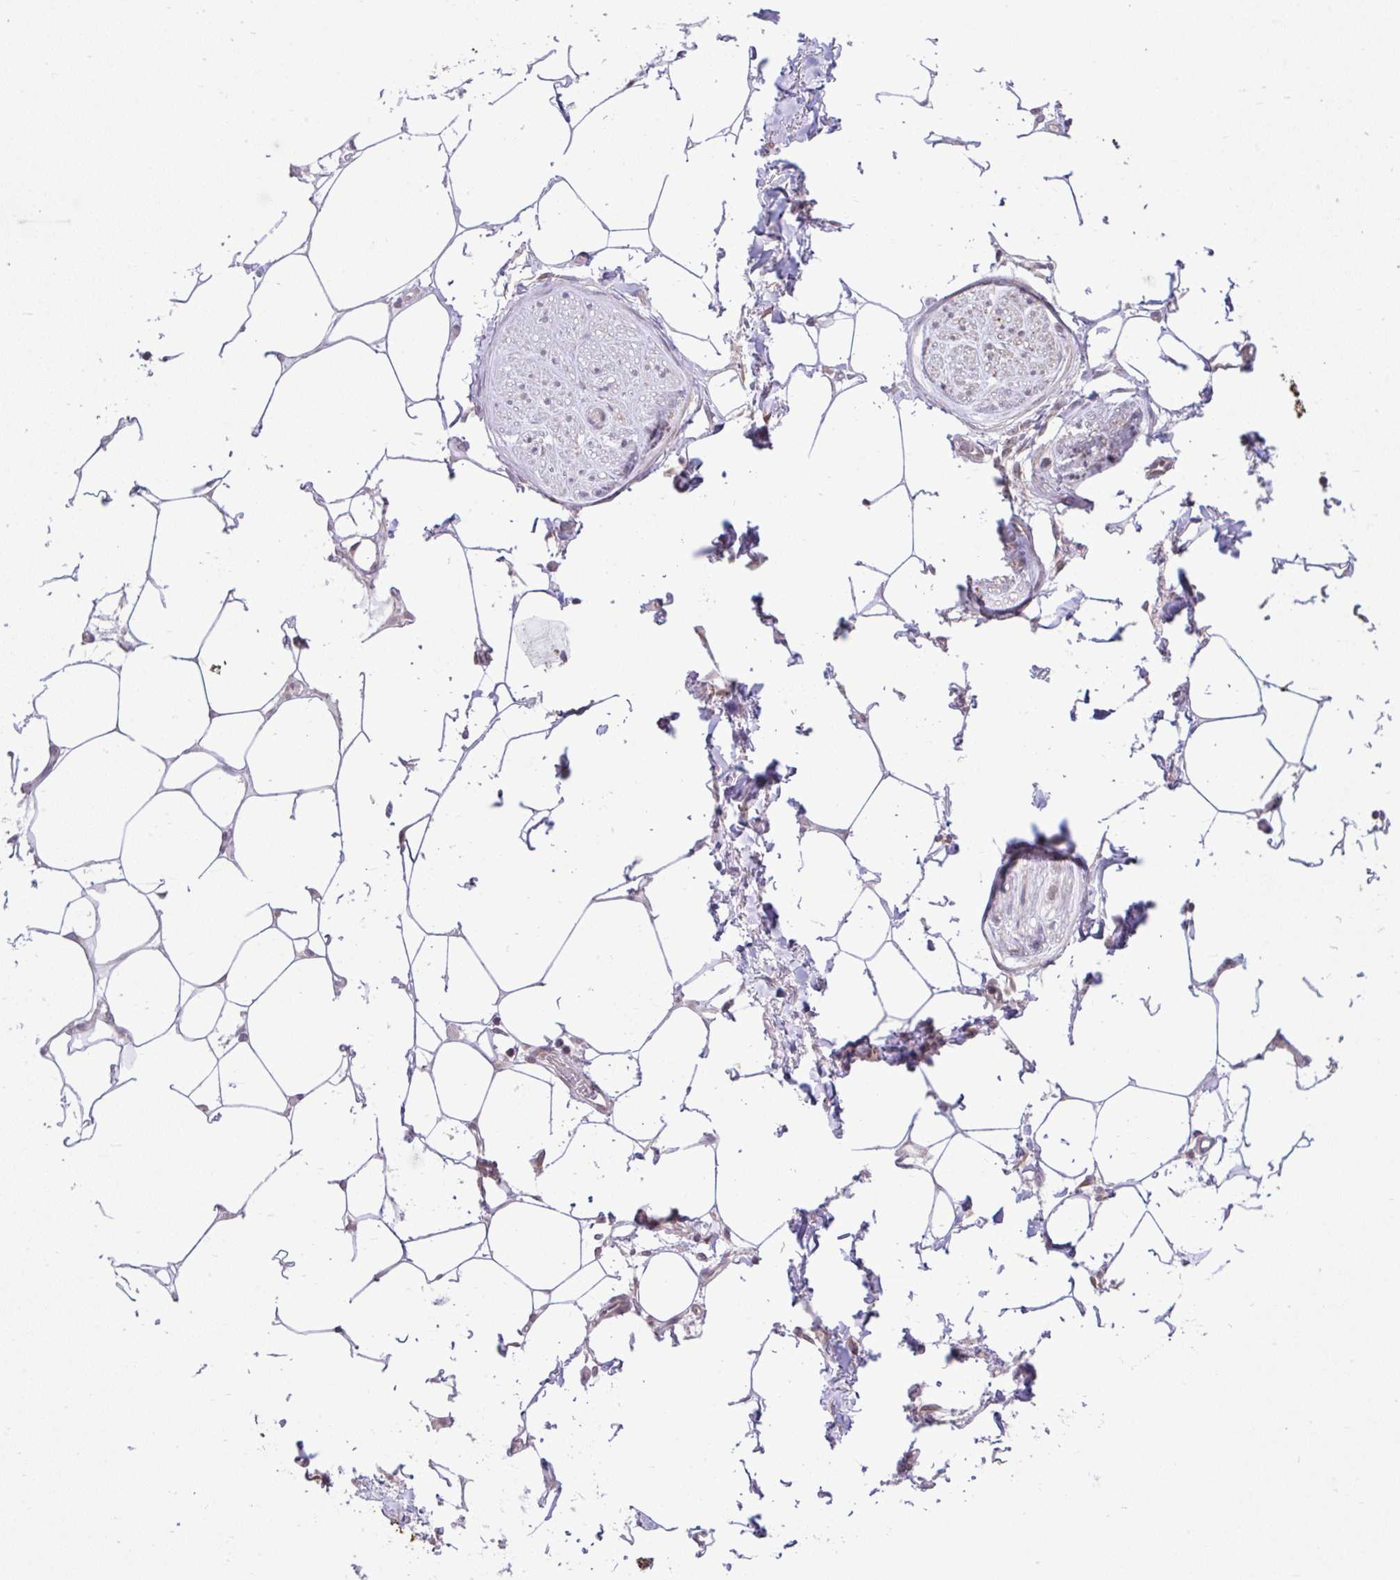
{"staining": {"intensity": "negative", "quantity": "none", "location": "none"}, "tissue": "adipose tissue", "cell_type": "Adipocytes", "image_type": "normal", "snomed": [{"axis": "morphology", "description": "Normal tissue, NOS"}, {"axis": "topography", "description": "Vagina"}, {"axis": "topography", "description": "Peripheral nerve tissue"}], "caption": "Adipocytes are negative for brown protein staining in normal adipose tissue. Nuclei are stained in blue.", "gene": "CYP20A1", "patient": {"sex": "female", "age": 71}}